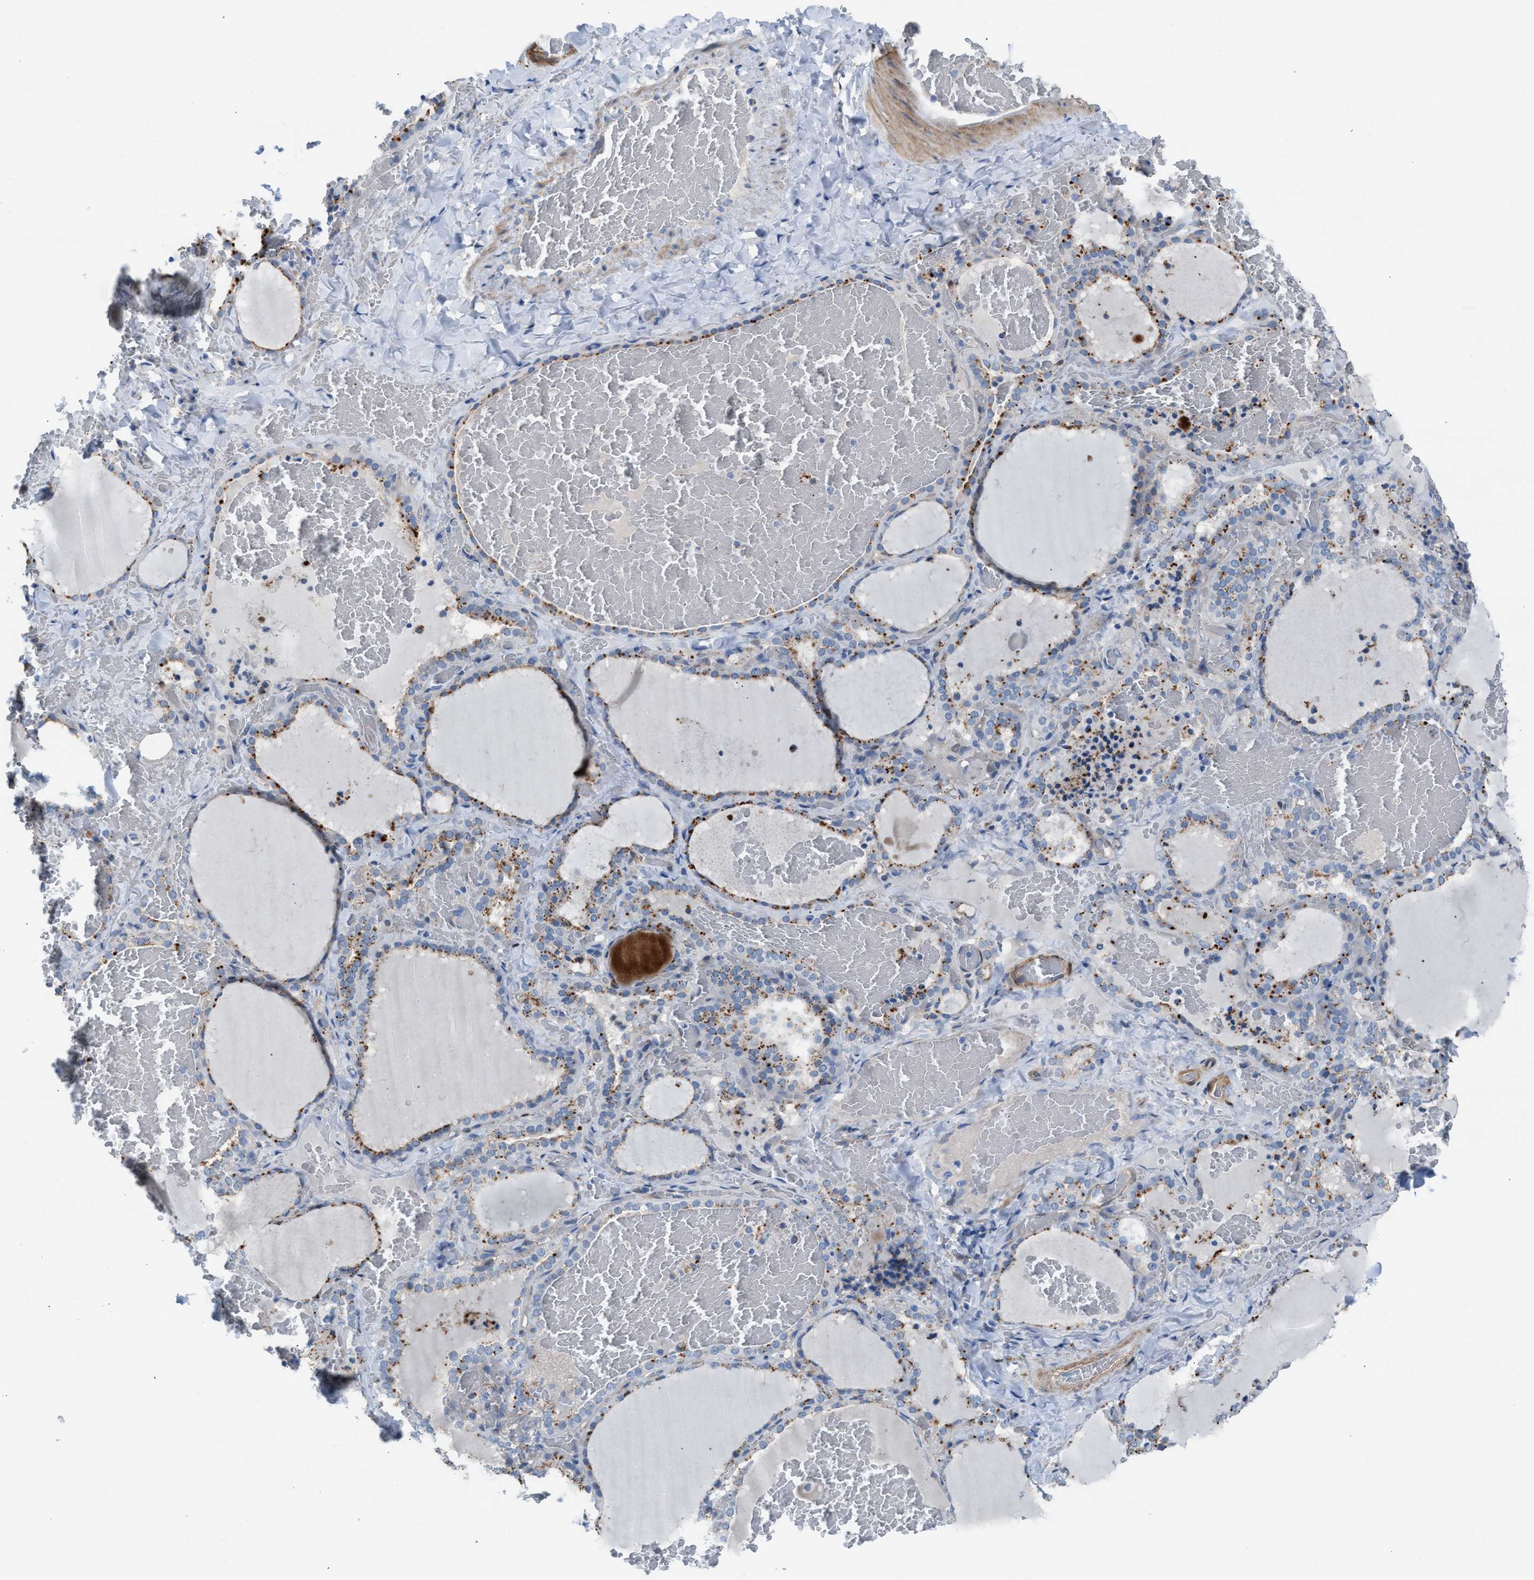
{"staining": {"intensity": "strong", "quantity": "25%-75%", "location": "cytoplasmic/membranous"}, "tissue": "thyroid gland", "cell_type": "Glandular cells", "image_type": "normal", "snomed": [{"axis": "morphology", "description": "Normal tissue, NOS"}, {"axis": "topography", "description": "Thyroid gland"}], "caption": "The histopathology image exhibits immunohistochemical staining of unremarkable thyroid gland. There is strong cytoplasmic/membranous staining is seen in approximately 25%-75% of glandular cells. (DAB (3,3'-diaminobenzidine) IHC, brown staining for protein, blue staining for nuclei).", "gene": "ASPA", "patient": {"sex": "female", "age": 22}}